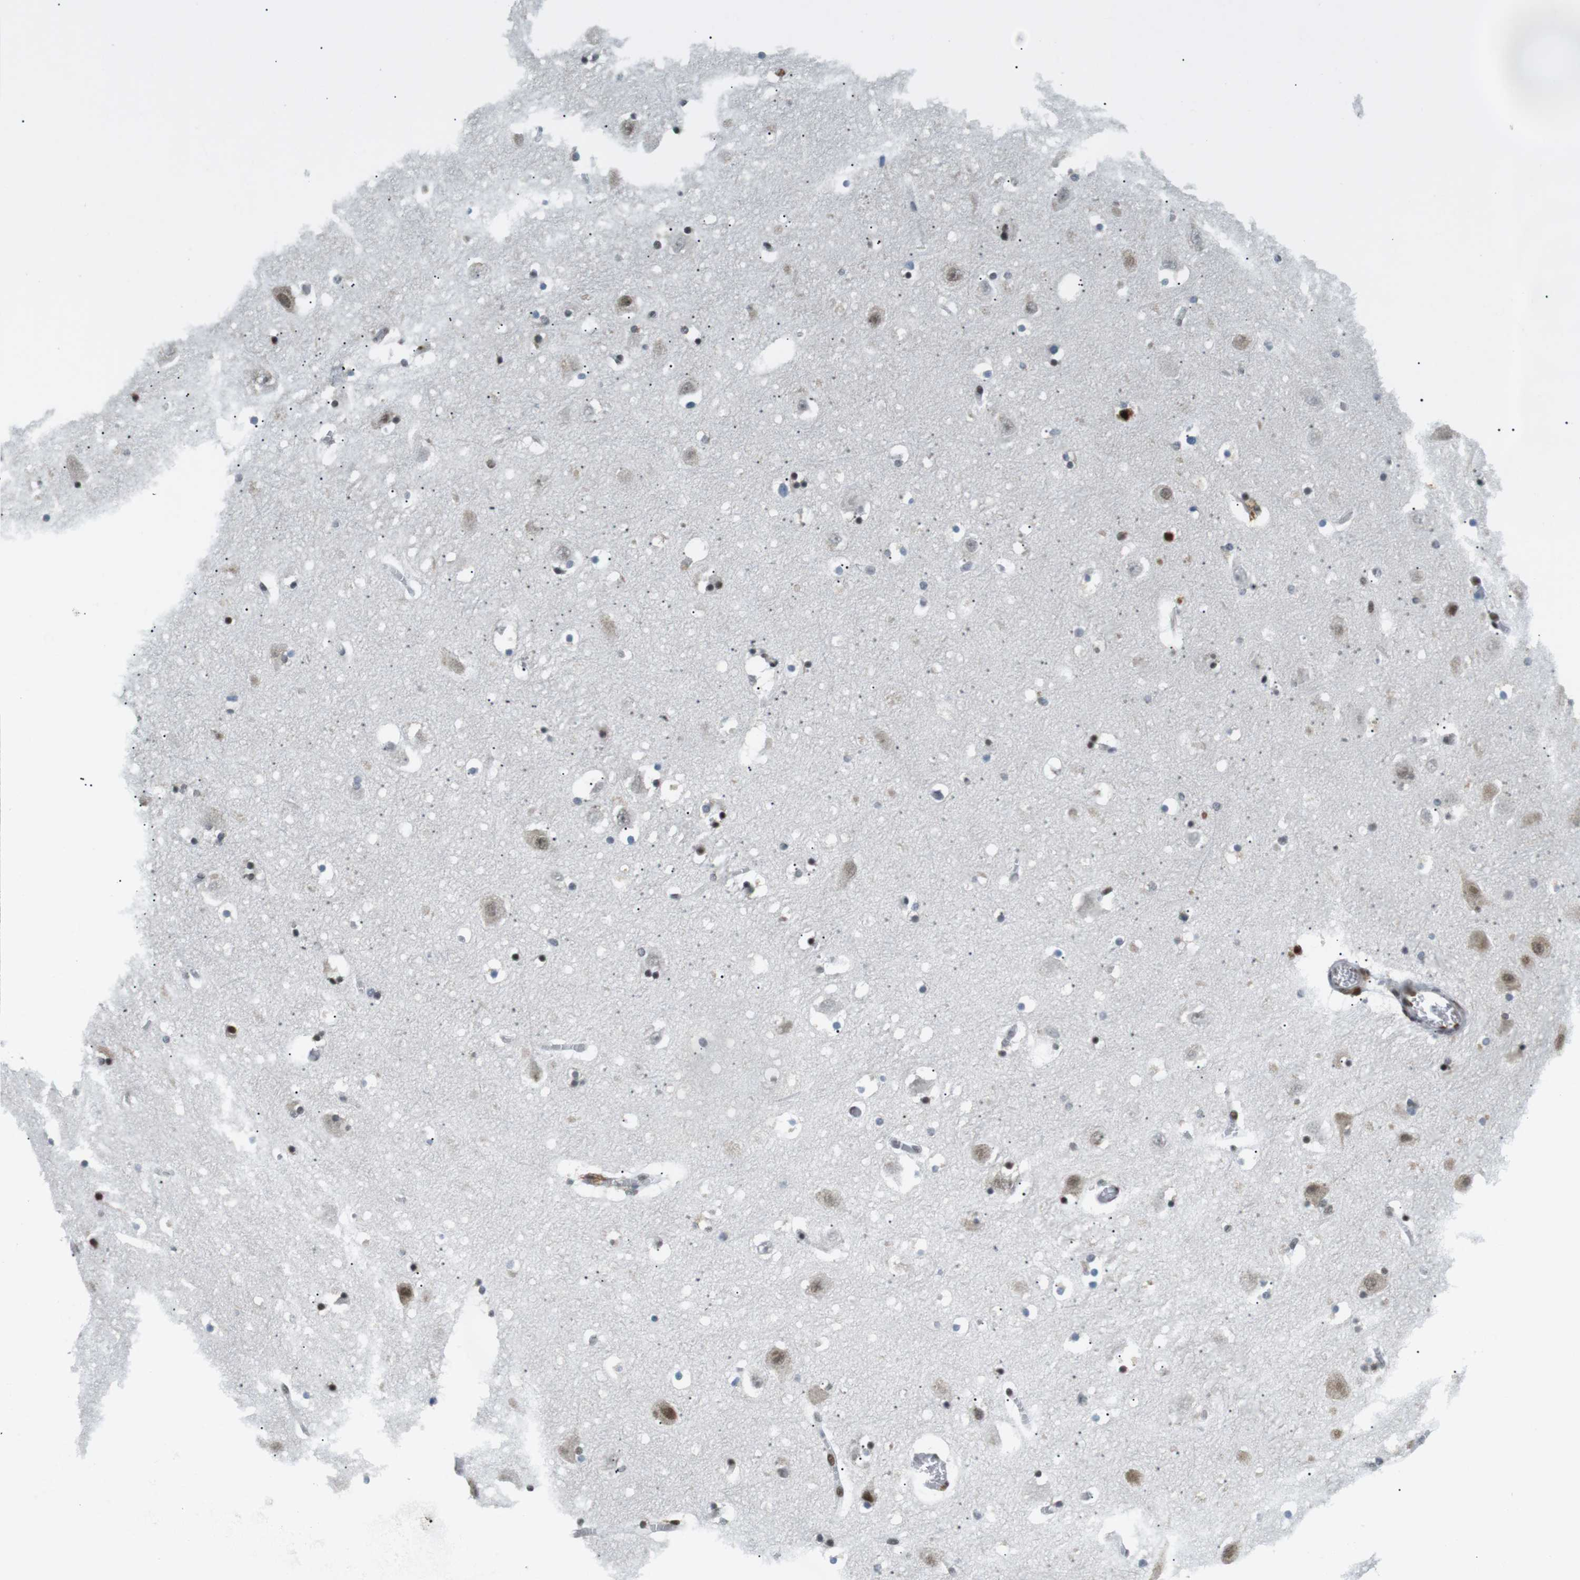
{"staining": {"intensity": "moderate", "quantity": "25%-75%", "location": "nuclear"}, "tissue": "hippocampus", "cell_type": "Glial cells", "image_type": "normal", "snomed": [{"axis": "morphology", "description": "Normal tissue, NOS"}, {"axis": "topography", "description": "Hippocampus"}], "caption": "Immunohistochemistry (IHC) image of unremarkable hippocampus stained for a protein (brown), which exhibits medium levels of moderate nuclear staining in about 25%-75% of glial cells.", "gene": "CDC27", "patient": {"sex": "male", "age": 45}}